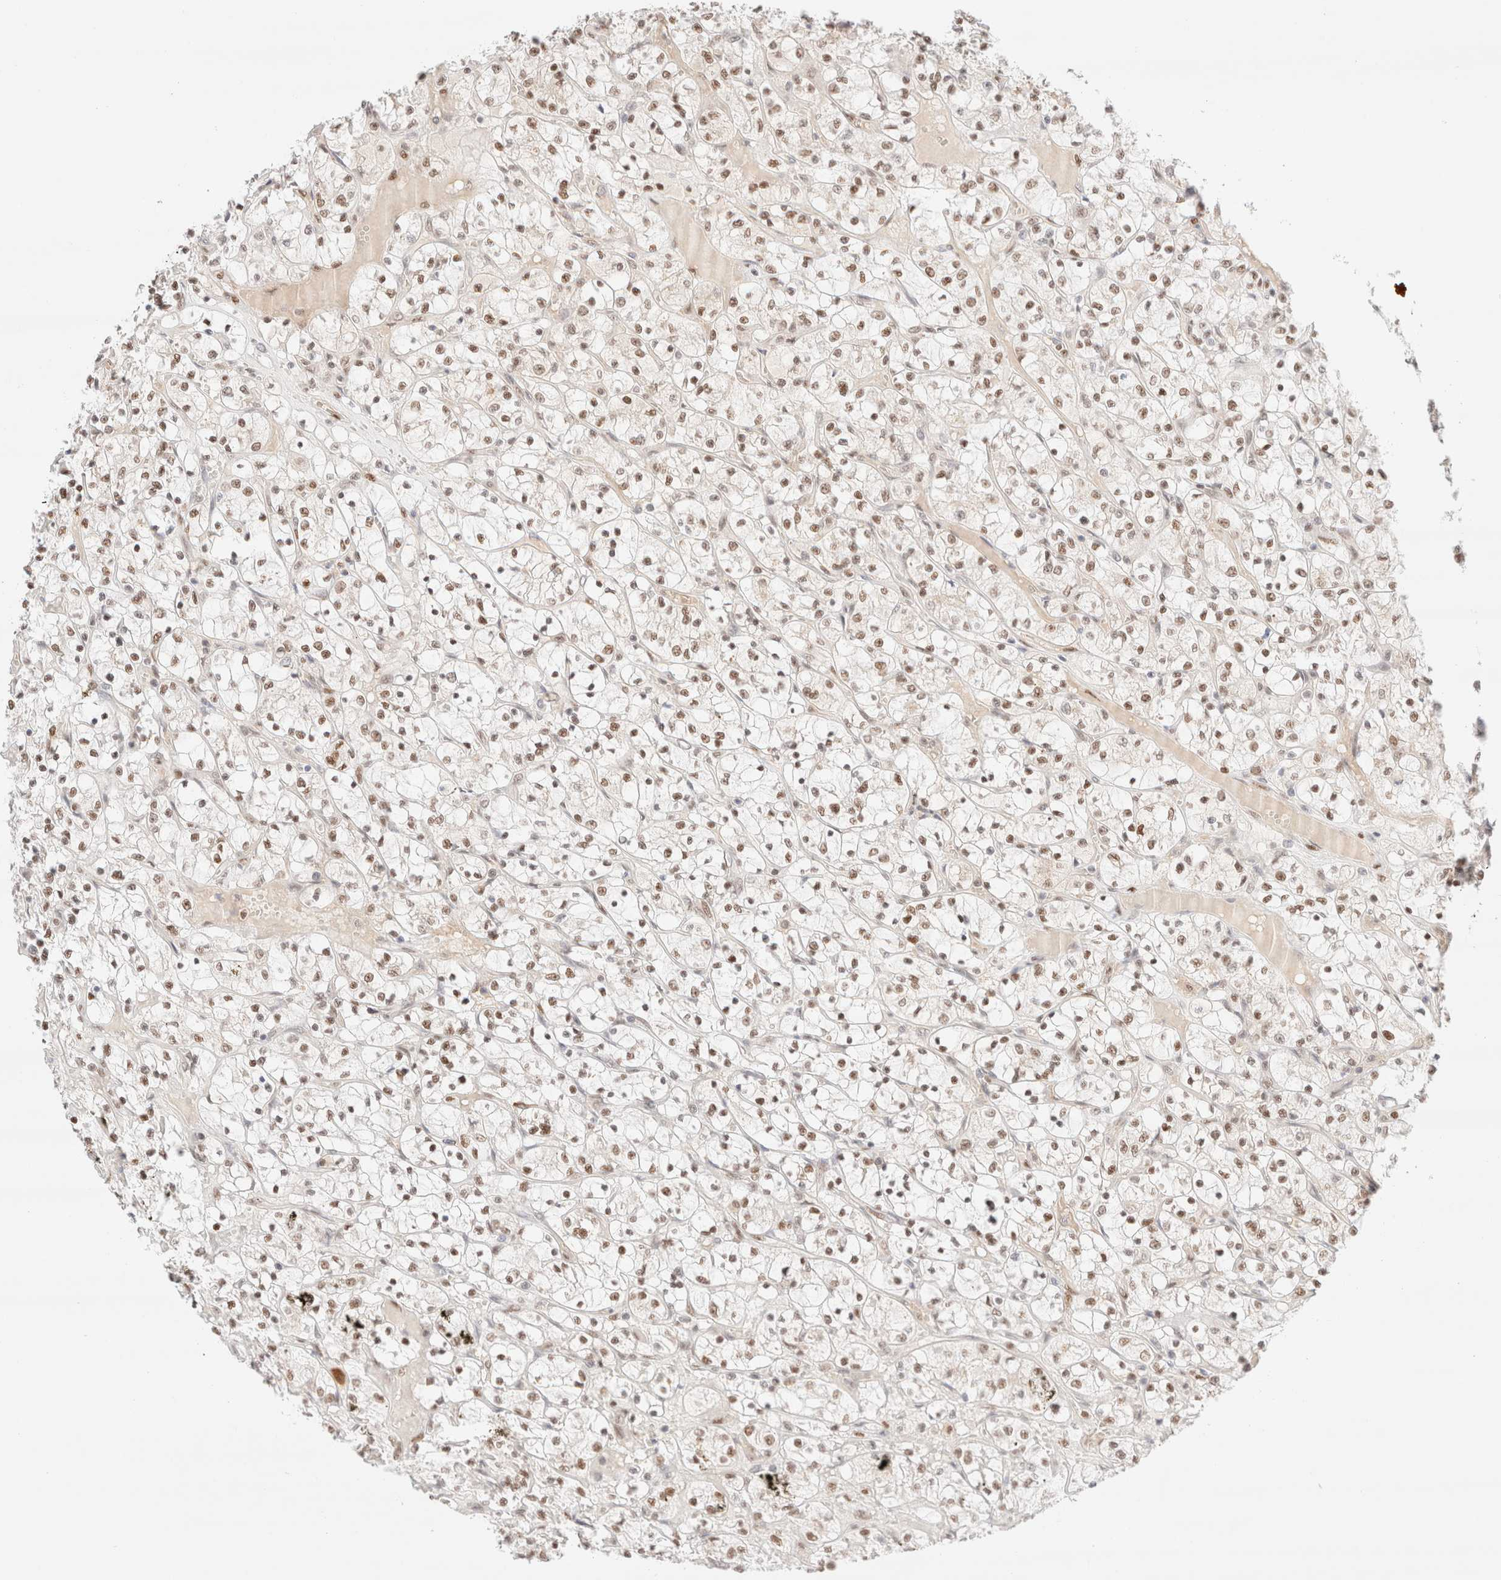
{"staining": {"intensity": "moderate", "quantity": ">75%", "location": "nuclear"}, "tissue": "renal cancer", "cell_type": "Tumor cells", "image_type": "cancer", "snomed": [{"axis": "morphology", "description": "Adenocarcinoma, NOS"}, {"axis": "topography", "description": "Kidney"}], "caption": "Renal cancer was stained to show a protein in brown. There is medium levels of moderate nuclear expression in approximately >75% of tumor cells.", "gene": "CIC", "patient": {"sex": "female", "age": 69}}